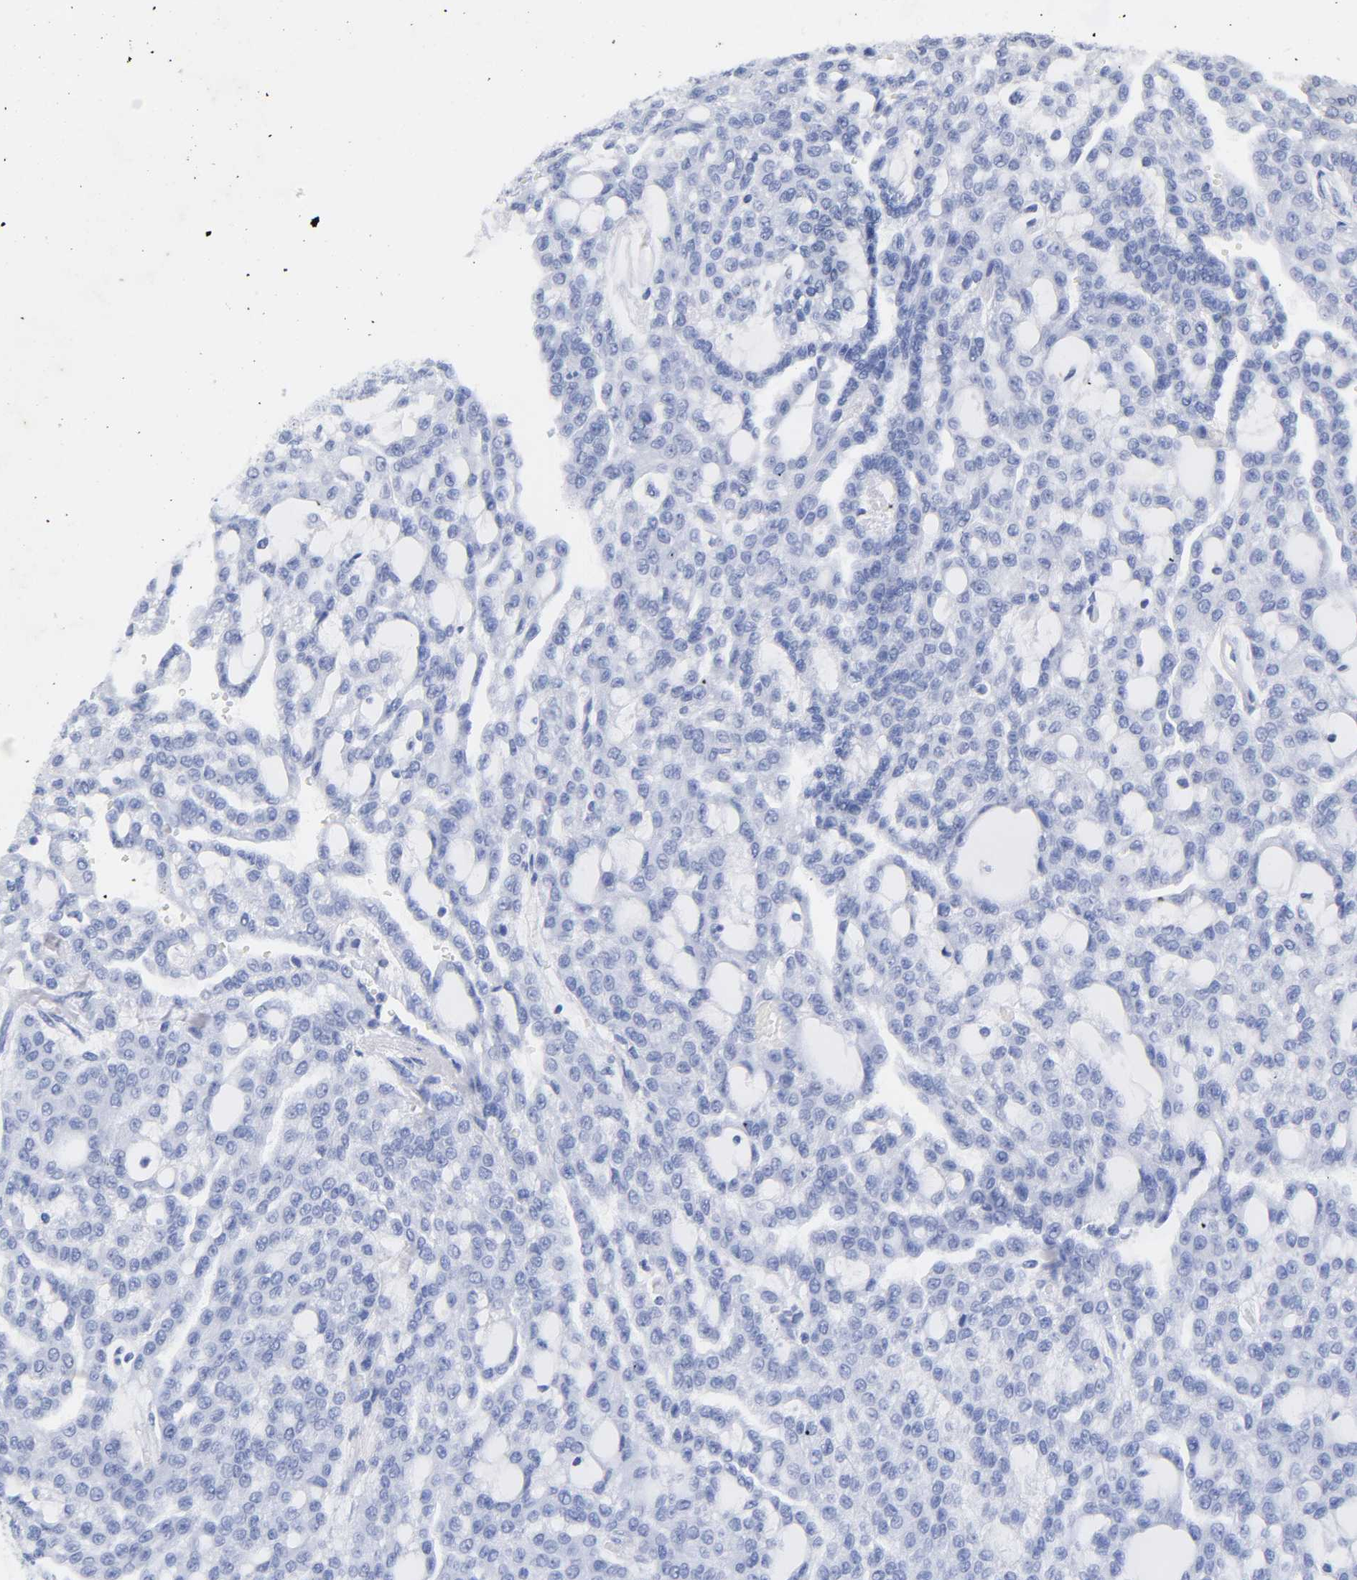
{"staining": {"intensity": "negative", "quantity": "none", "location": "none"}, "tissue": "renal cancer", "cell_type": "Tumor cells", "image_type": "cancer", "snomed": [{"axis": "morphology", "description": "Adenocarcinoma, NOS"}, {"axis": "topography", "description": "Kidney"}], "caption": "A high-resolution photomicrograph shows immunohistochemistry staining of renal adenocarcinoma, which demonstrates no significant staining in tumor cells.", "gene": "VSIG4", "patient": {"sex": "male", "age": 63}}